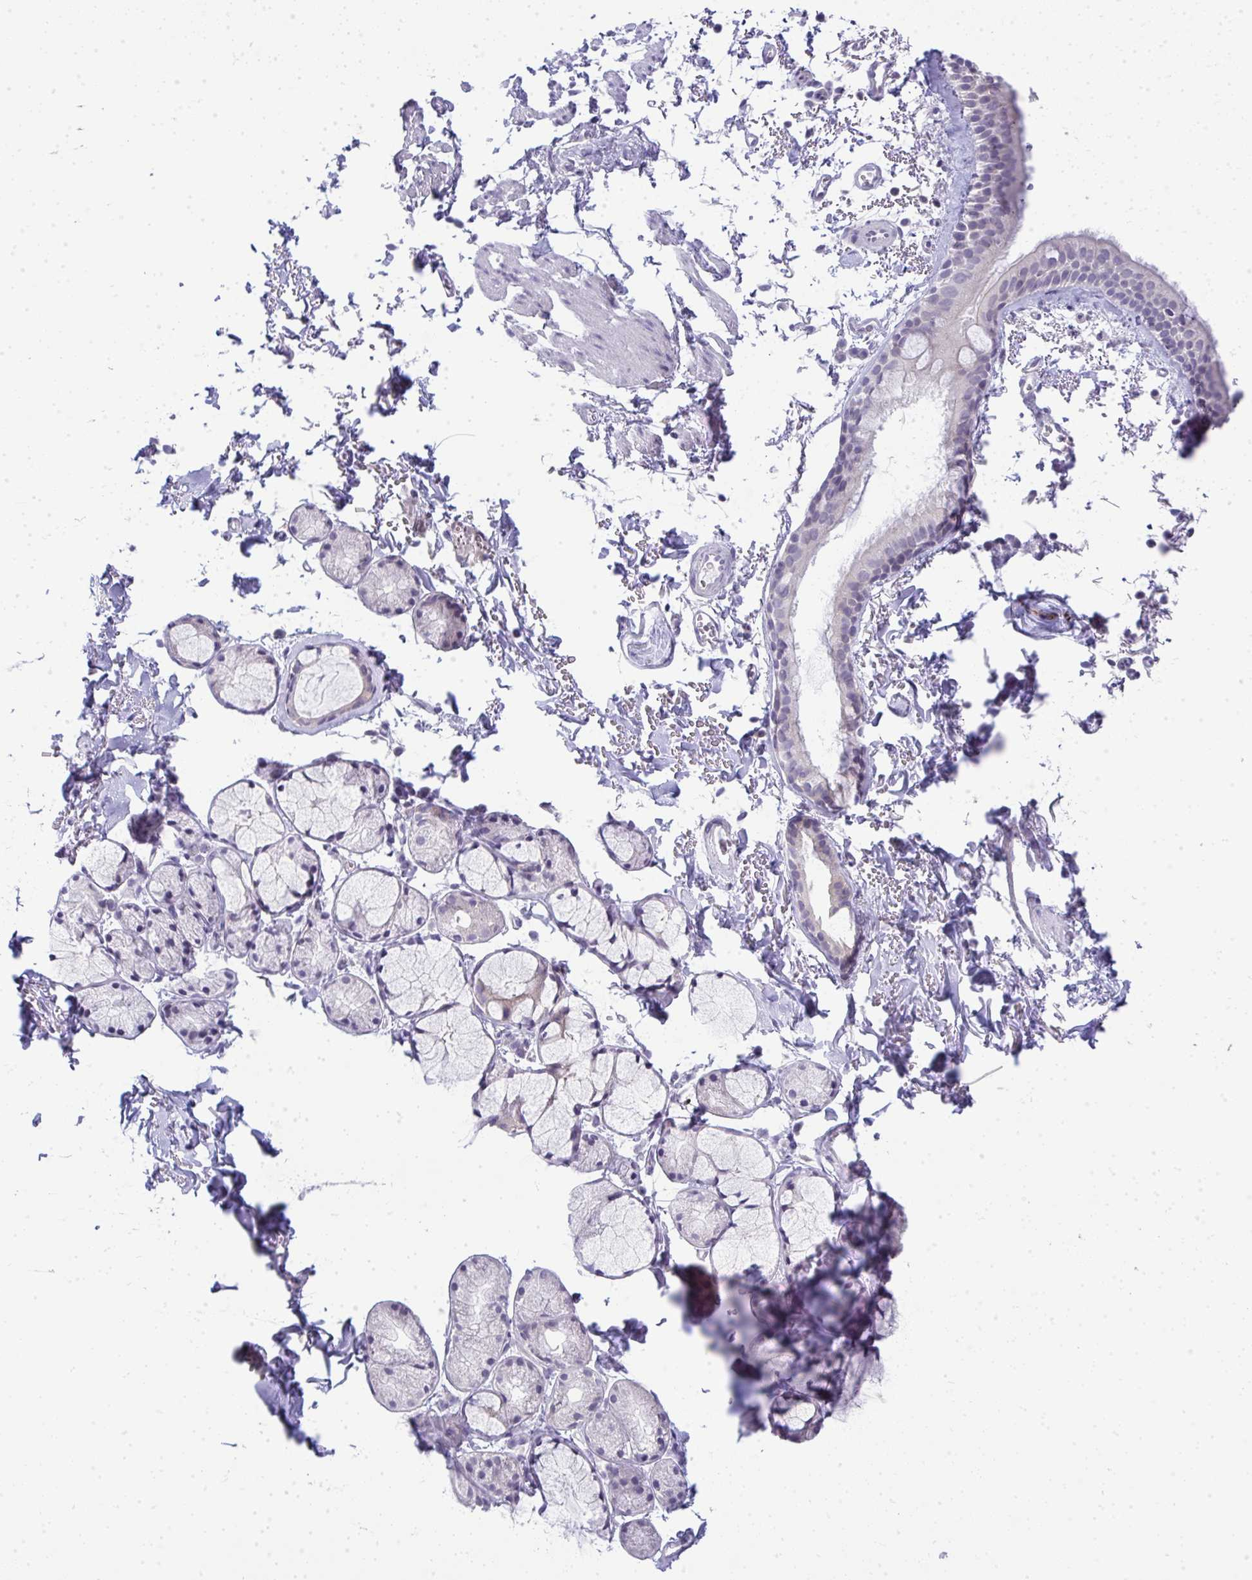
{"staining": {"intensity": "moderate", "quantity": "25%-75%", "location": "cytoplasmic/membranous"}, "tissue": "bronchus", "cell_type": "Respiratory epithelial cells", "image_type": "normal", "snomed": [{"axis": "morphology", "description": "Normal tissue, NOS"}, {"axis": "topography", "description": "Cartilage tissue"}, {"axis": "topography", "description": "Bronchus"}, {"axis": "topography", "description": "Peripheral nerve tissue"}], "caption": "This is an image of immunohistochemistry staining of benign bronchus, which shows moderate expression in the cytoplasmic/membranous of respiratory epithelial cells.", "gene": "VPS4B", "patient": {"sex": "female", "age": 59}}